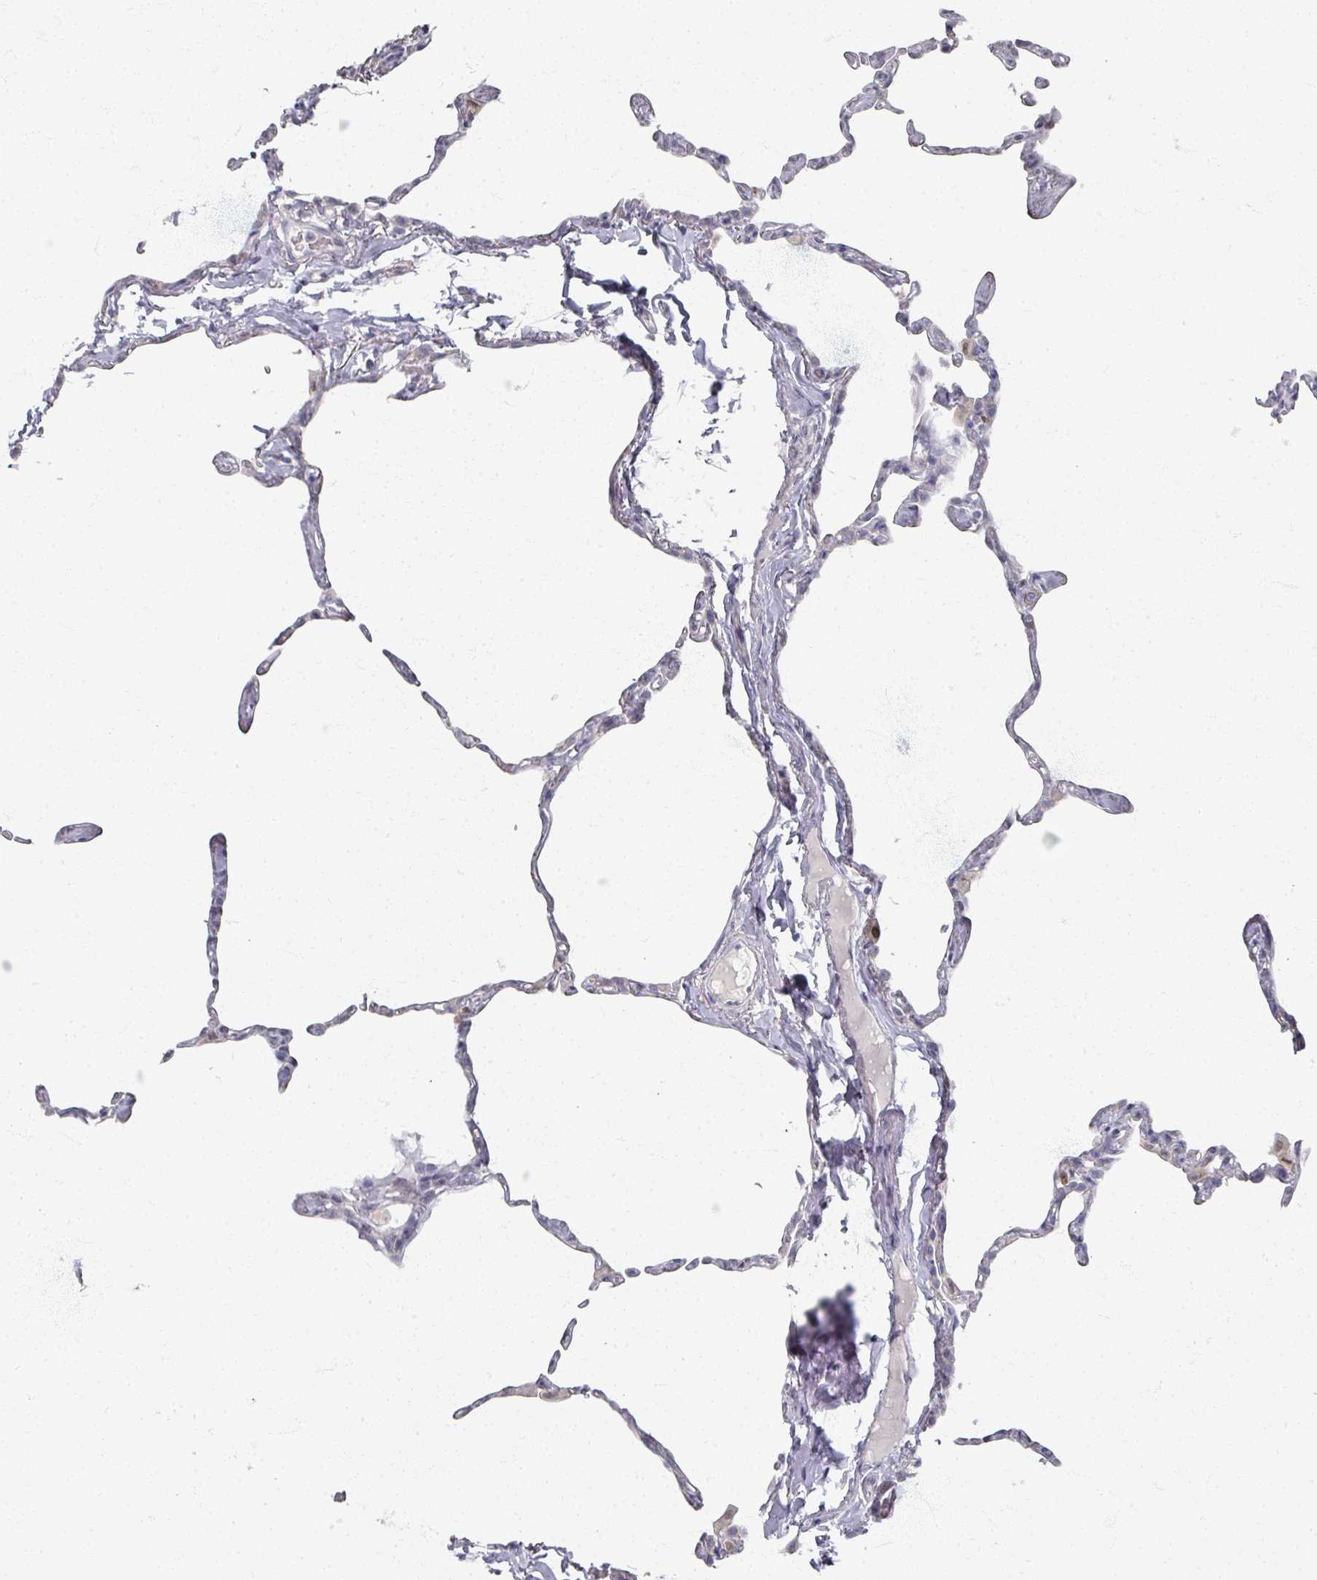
{"staining": {"intensity": "negative", "quantity": "none", "location": "none"}, "tissue": "lung", "cell_type": "Alveolar cells", "image_type": "normal", "snomed": [{"axis": "morphology", "description": "Normal tissue, NOS"}, {"axis": "topography", "description": "Lung"}], "caption": "Immunohistochemistry (IHC) of benign lung exhibits no positivity in alveolar cells.", "gene": "TTYH3", "patient": {"sex": "male", "age": 65}}